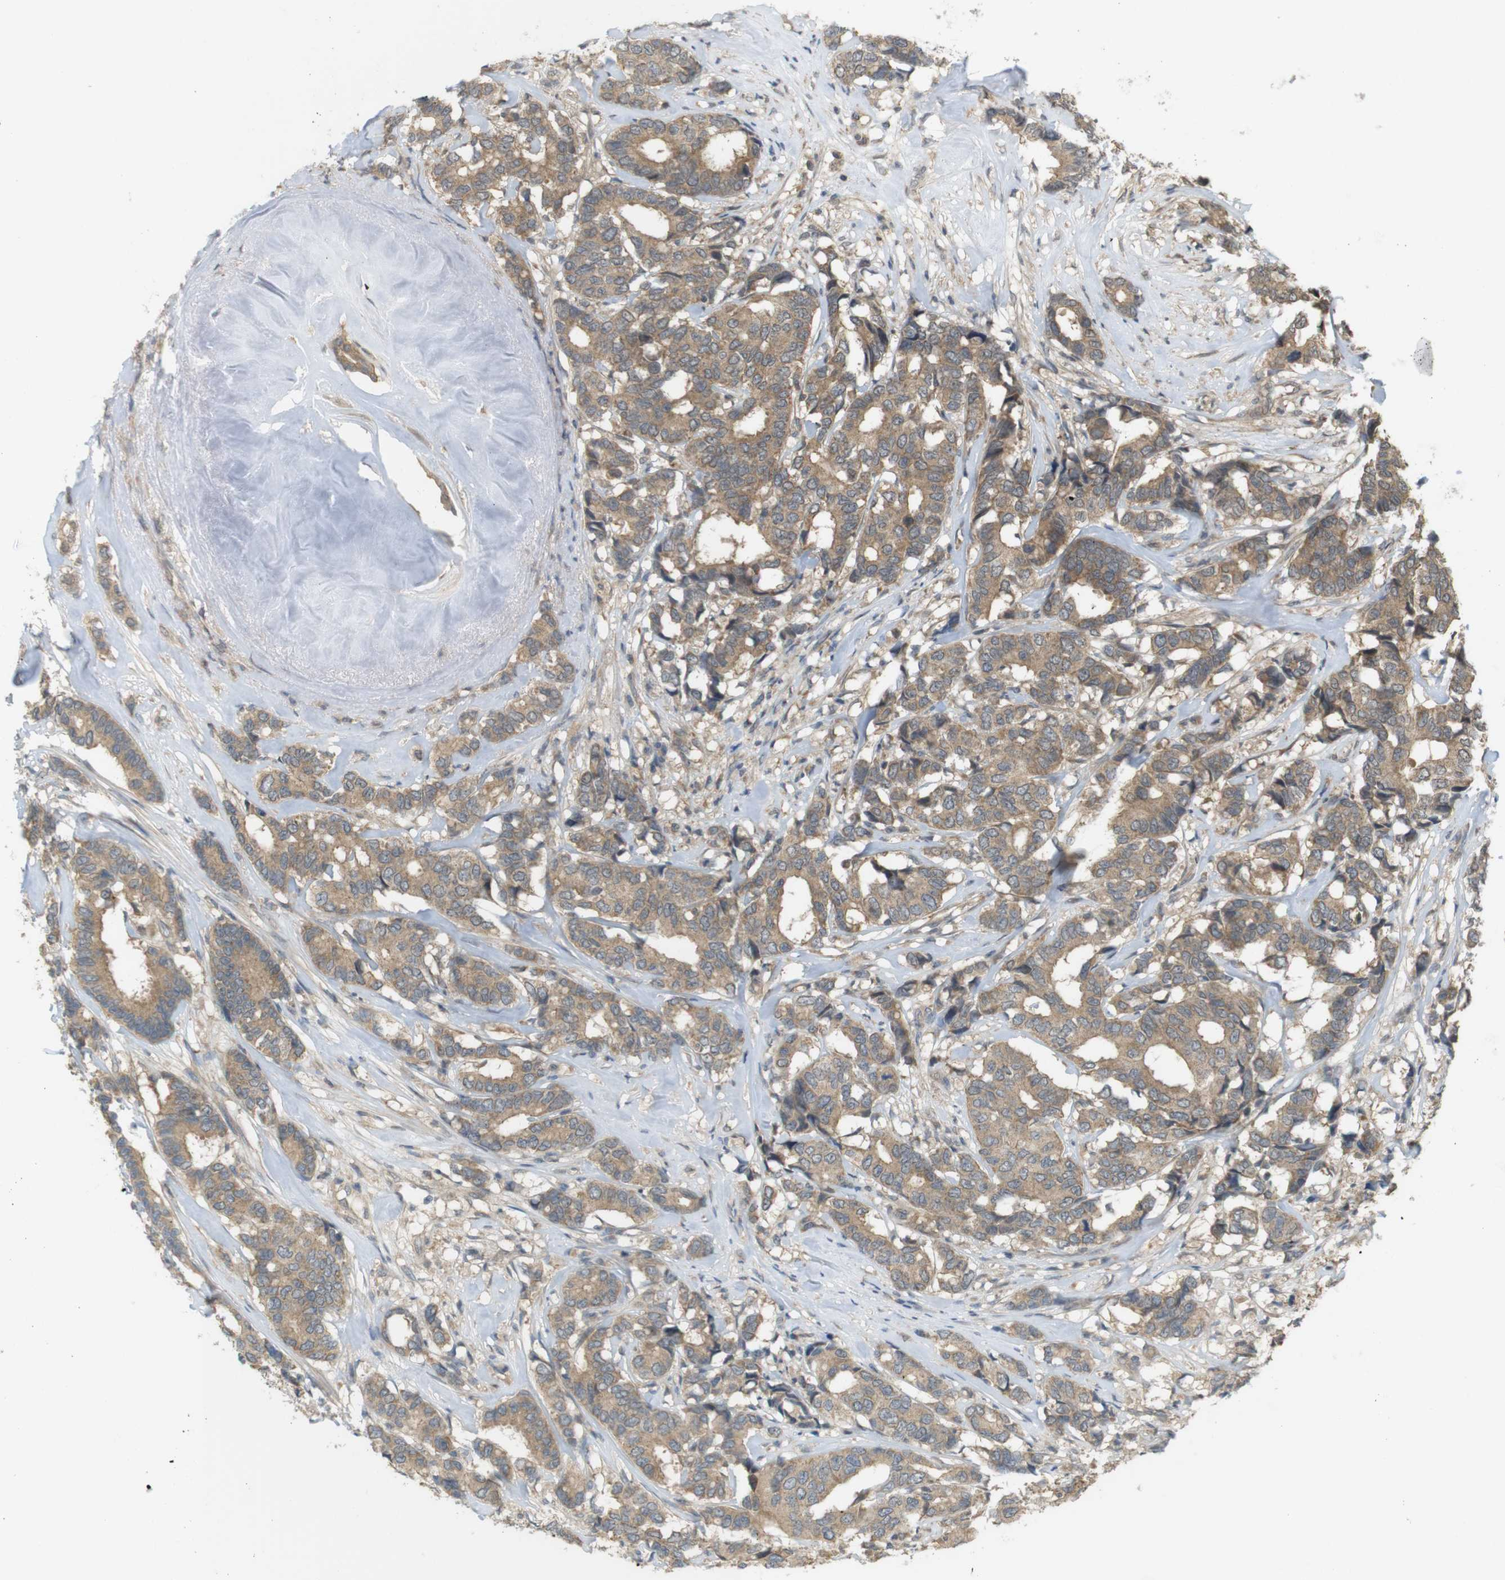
{"staining": {"intensity": "moderate", "quantity": ">75%", "location": "cytoplasmic/membranous"}, "tissue": "breast cancer", "cell_type": "Tumor cells", "image_type": "cancer", "snomed": [{"axis": "morphology", "description": "Duct carcinoma"}, {"axis": "topography", "description": "Breast"}], "caption": "Protein staining by immunohistochemistry demonstrates moderate cytoplasmic/membranous expression in about >75% of tumor cells in breast cancer (invasive ductal carcinoma).", "gene": "RNF130", "patient": {"sex": "female", "age": 87}}